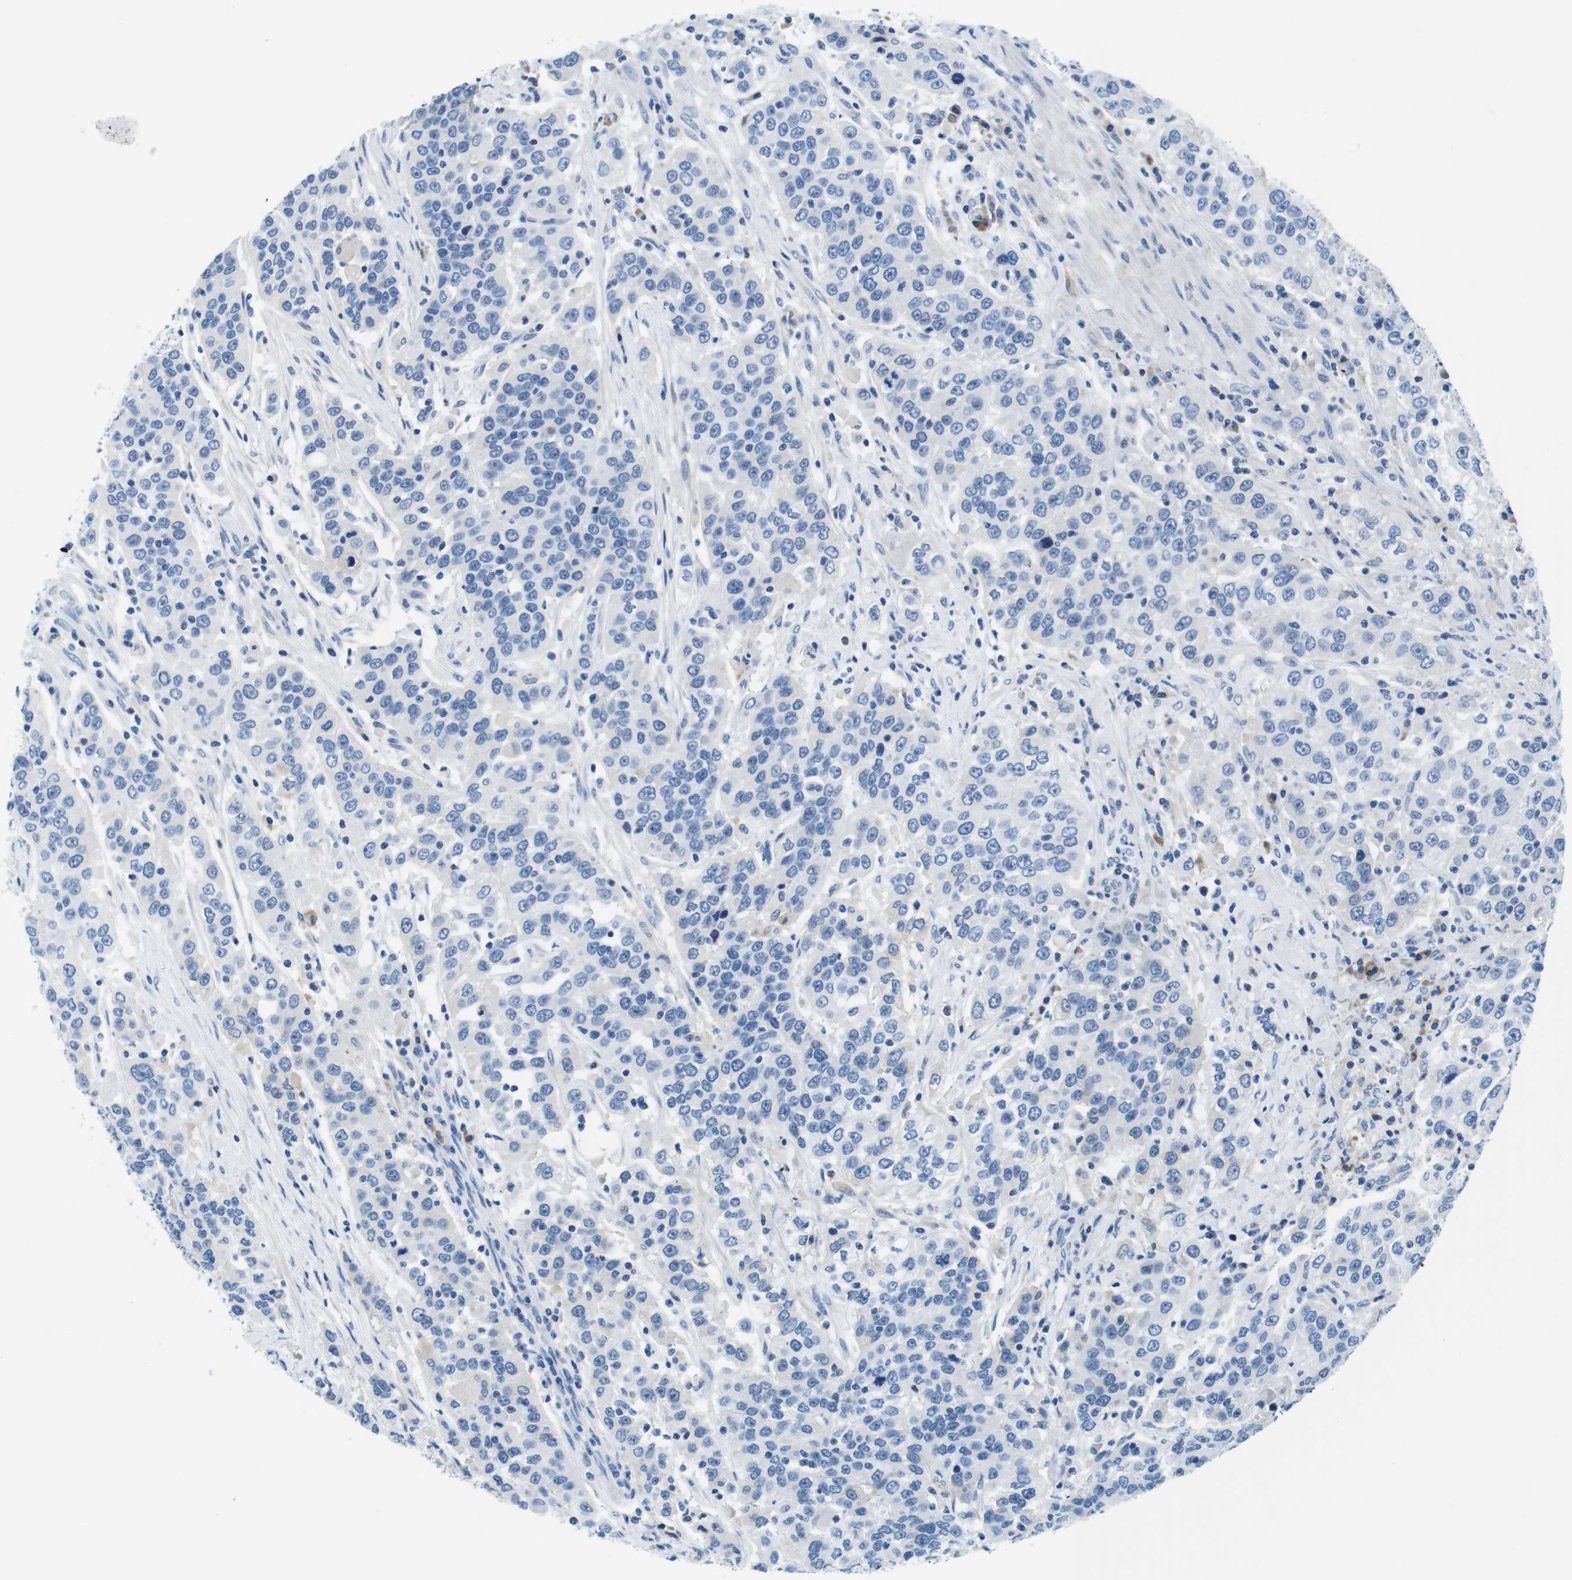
{"staining": {"intensity": "negative", "quantity": "none", "location": "none"}, "tissue": "urothelial cancer", "cell_type": "Tumor cells", "image_type": "cancer", "snomed": [{"axis": "morphology", "description": "Urothelial carcinoma, High grade"}, {"axis": "topography", "description": "Urinary bladder"}], "caption": "Tumor cells show no significant protein positivity in urothelial cancer.", "gene": "IGHD", "patient": {"sex": "female", "age": 80}}